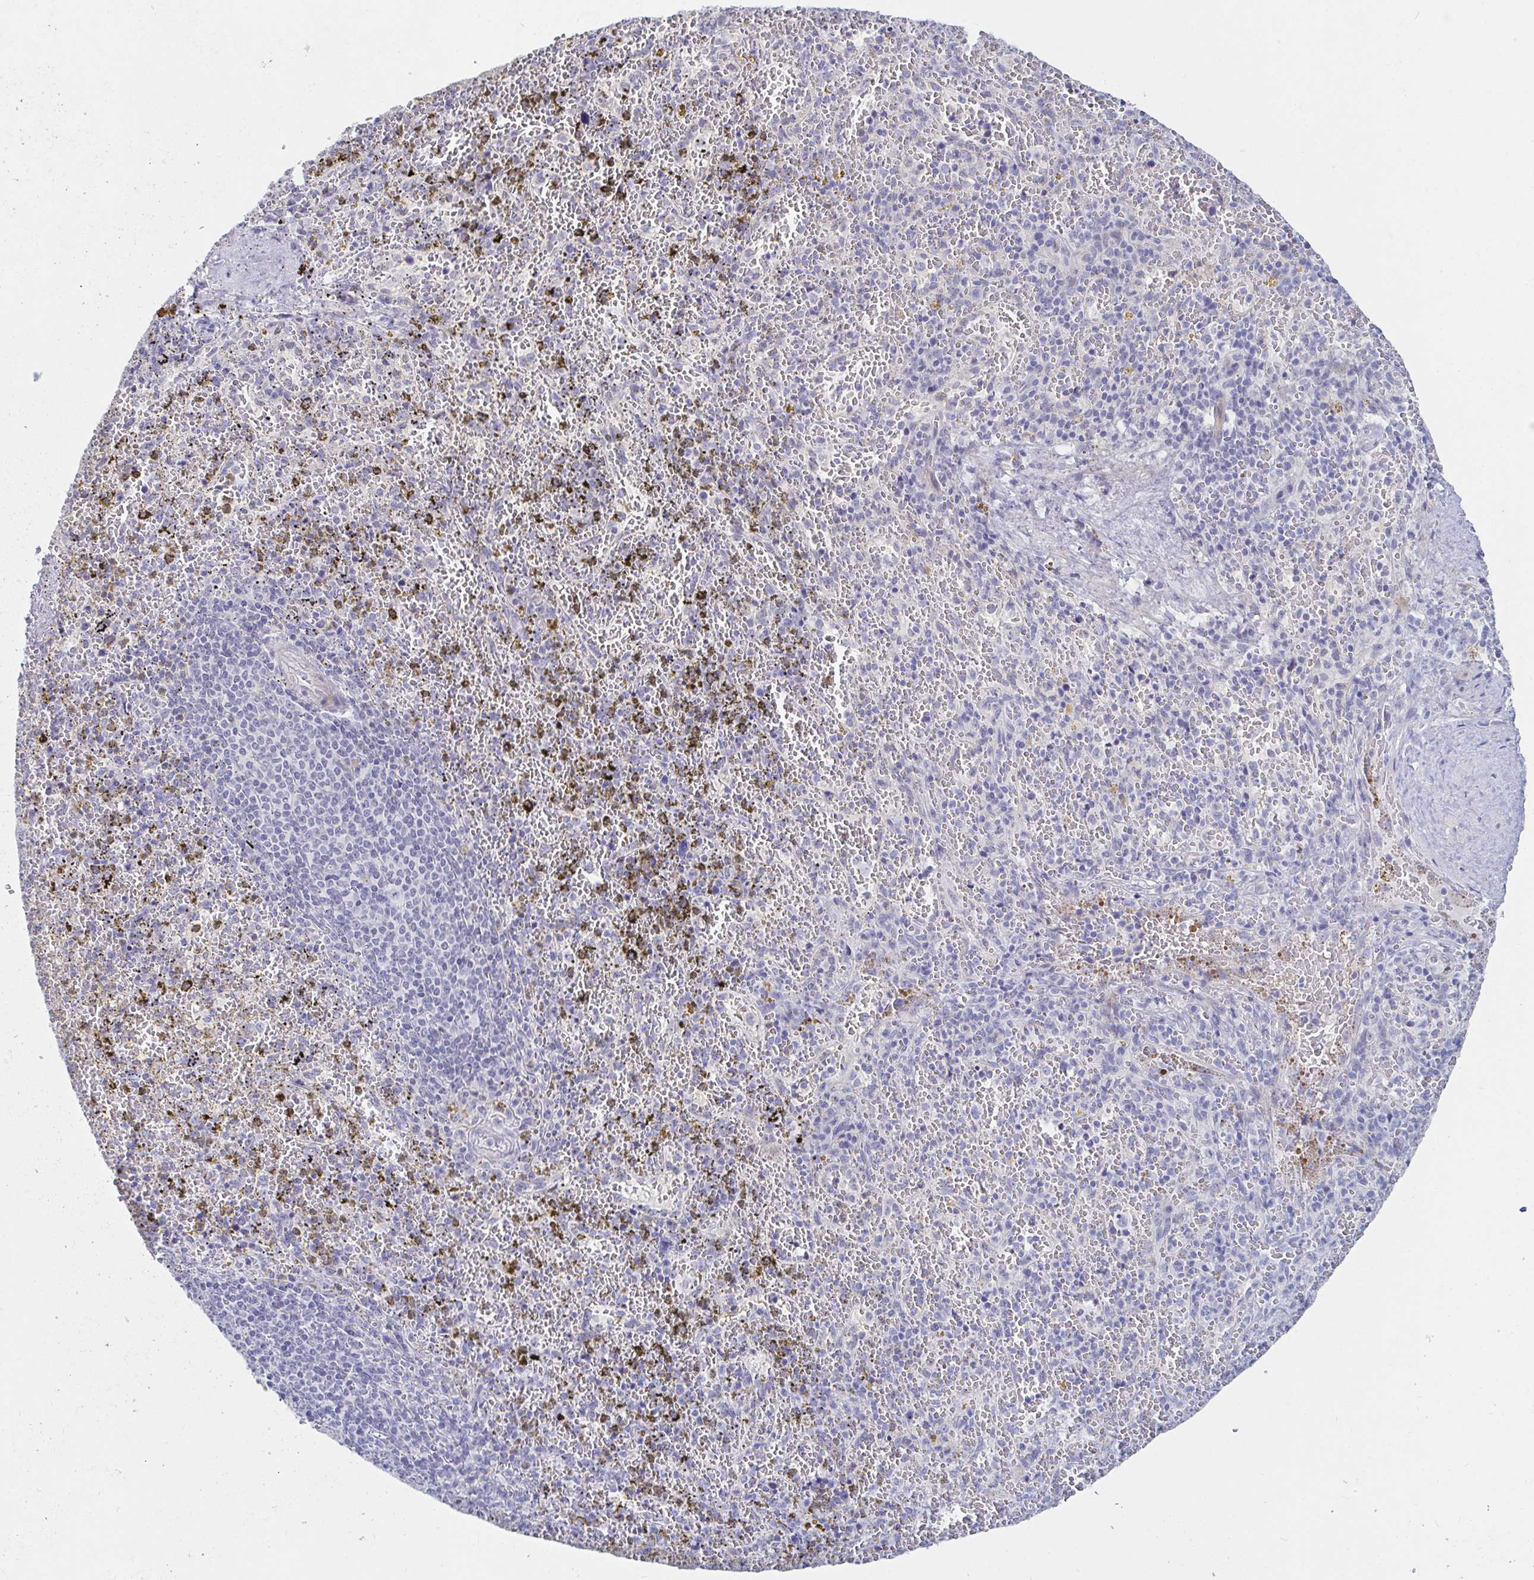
{"staining": {"intensity": "negative", "quantity": "none", "location": "none"}, "tissue": "spleen", "cell_type": "Cells in red pulp", "image_type": "normal", "snomed": [{"axis": "morphology", "description": "Normal tissue, NOS"}, {"axis": "topography", "description": "Spleen"}], "caption": "IHC of normal human spleen exhibits no expression in cells in red pulp. (DAB immunohistochemistry (IHC), high magnification).", "gene": "OR10K1", "patient": {"sex": "female", "age": 50}}